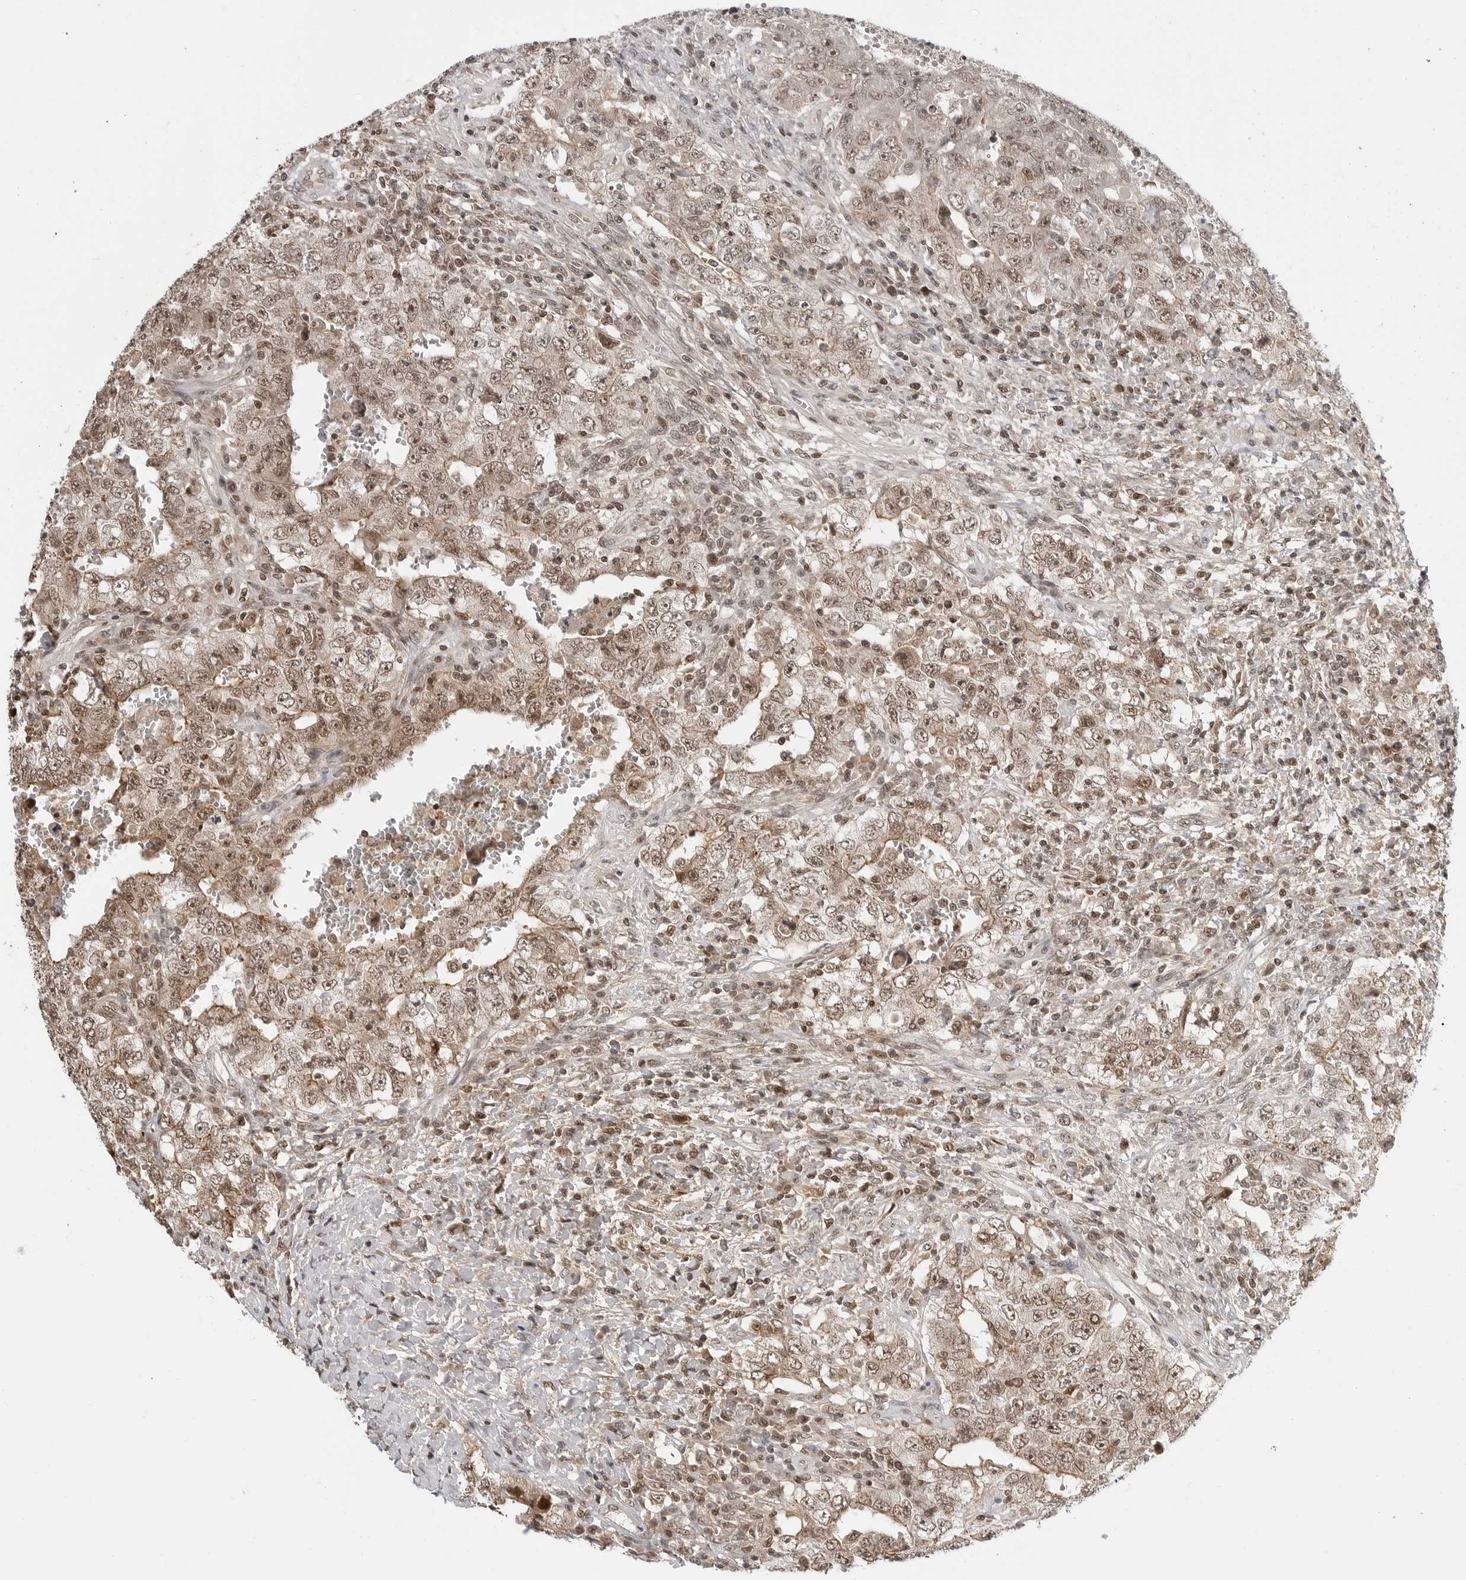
{"staining": {"intensity": "moderate", "quantity": ">75%", "location": "cytoplasmic/membranous,nuclear"}, "tissue": "testis cancer", "cell_type": "Tumor cells", "image_type": "cancer", "snomed": [{"axis": "morphology", "description": "Carcinoma, Embryonal, NOS"}, {"axis": "topography", "description": "Testis"}], "caption": "Moderate cytoplasmic/membranous and nuclear positivity is seen in about >75% of tumor cells in testis cancer.", "gene": "C8orf33", "patient": {"sex": "male", "age": 26}}